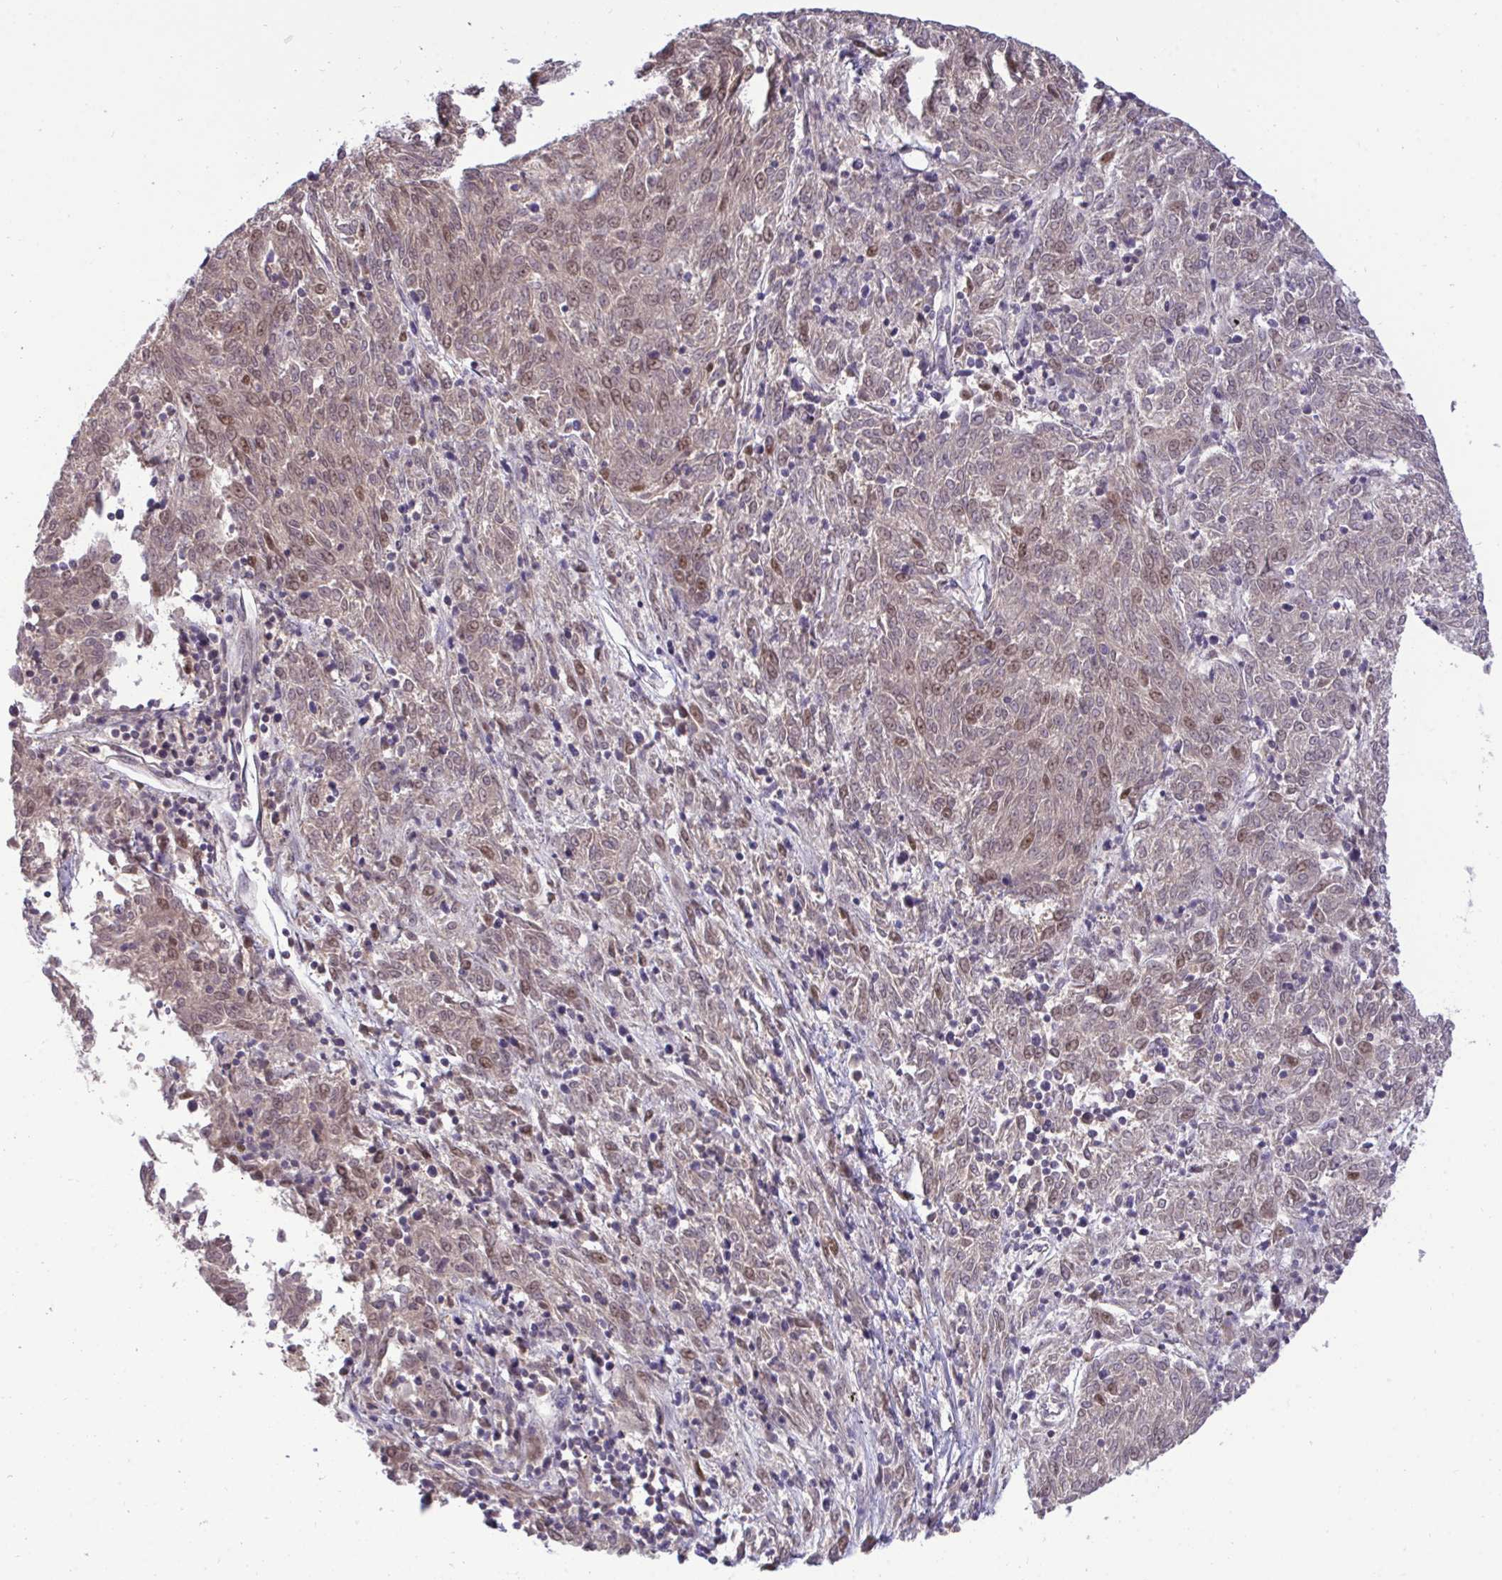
{"staining": {"intensity": "weak", "quantity": "25%-75%", "location": "nuclear"}, "tissue": "melanoma", "cell_type": "Tumor cells", "image_type": "cancer", "snomed": [{"axis": "morphology", "description": "Malignant melanoma, NOS"}, {"axis": "topography", "description": "Skin"}], "caption": "Protein staining of melanoma tissue displays weak nuclear positivity in about 25%-75% of tumor cells.", "gene": "EPOP", "patient": {"sex": "female", "age": 72}}